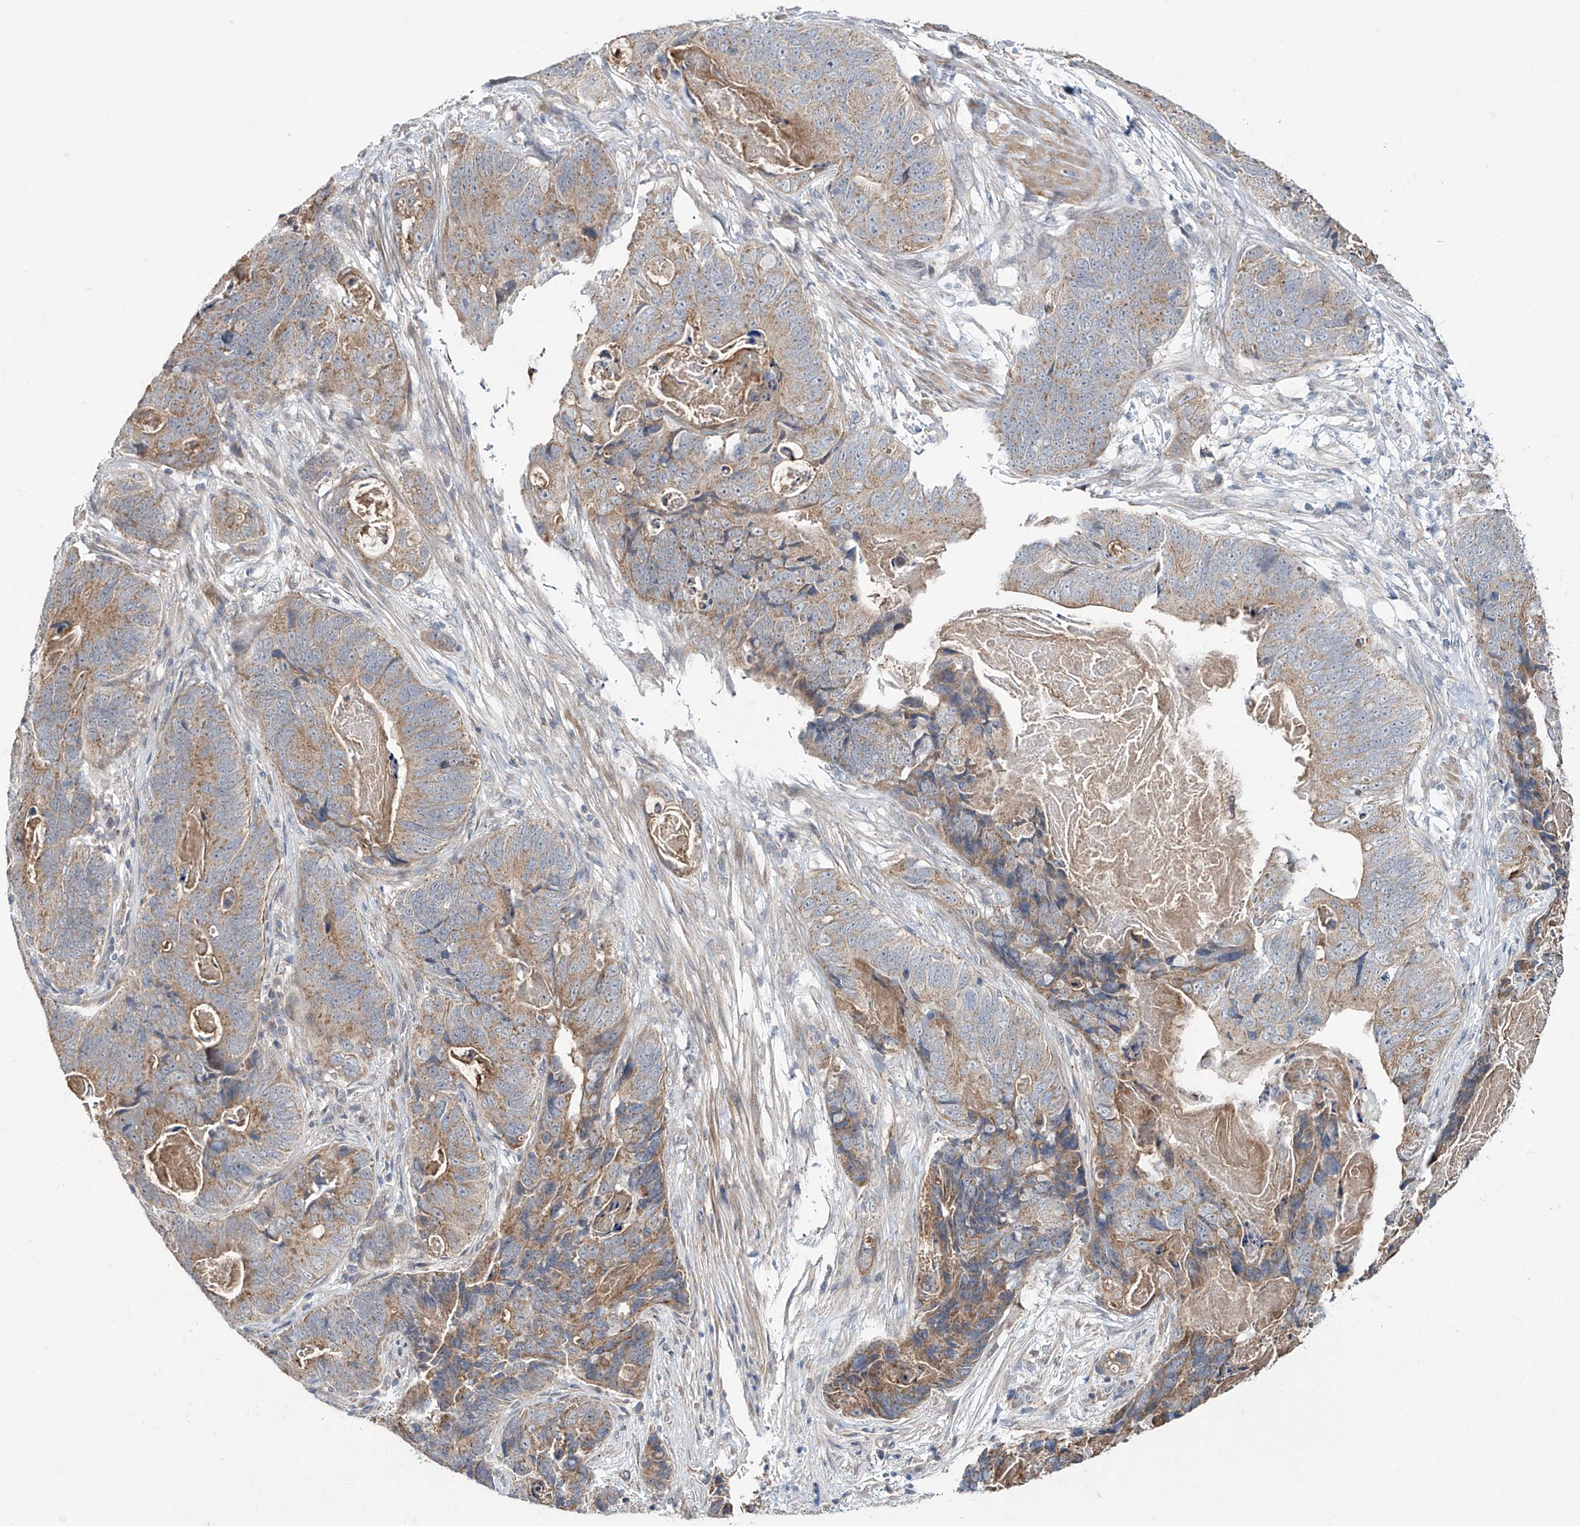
{"staining": {"intensity": "weak", "quantity": ">75%", "location": "cytoplasmic/membranous"}, "tissue": "stomach cancer", "cell_type": "Tumor cells", "image_type": "cancer", "snomed": [{"axis": "morphology", "description": "Normal tissue, NOS"}, {"axis": "morphology", "description": "Adenocarcinoma, NOS"}, {"axis": "topography", "description": "Stomach"}], "caption": "This is a histology image of immunohistochemistry (IHC) staining of stomach adenocarcinoma, which shows weak expression in the cytoplasmic/membranous of tumor cells.", "gene": "TRIM60", "patient": {"sex": "female", "age": 89}}